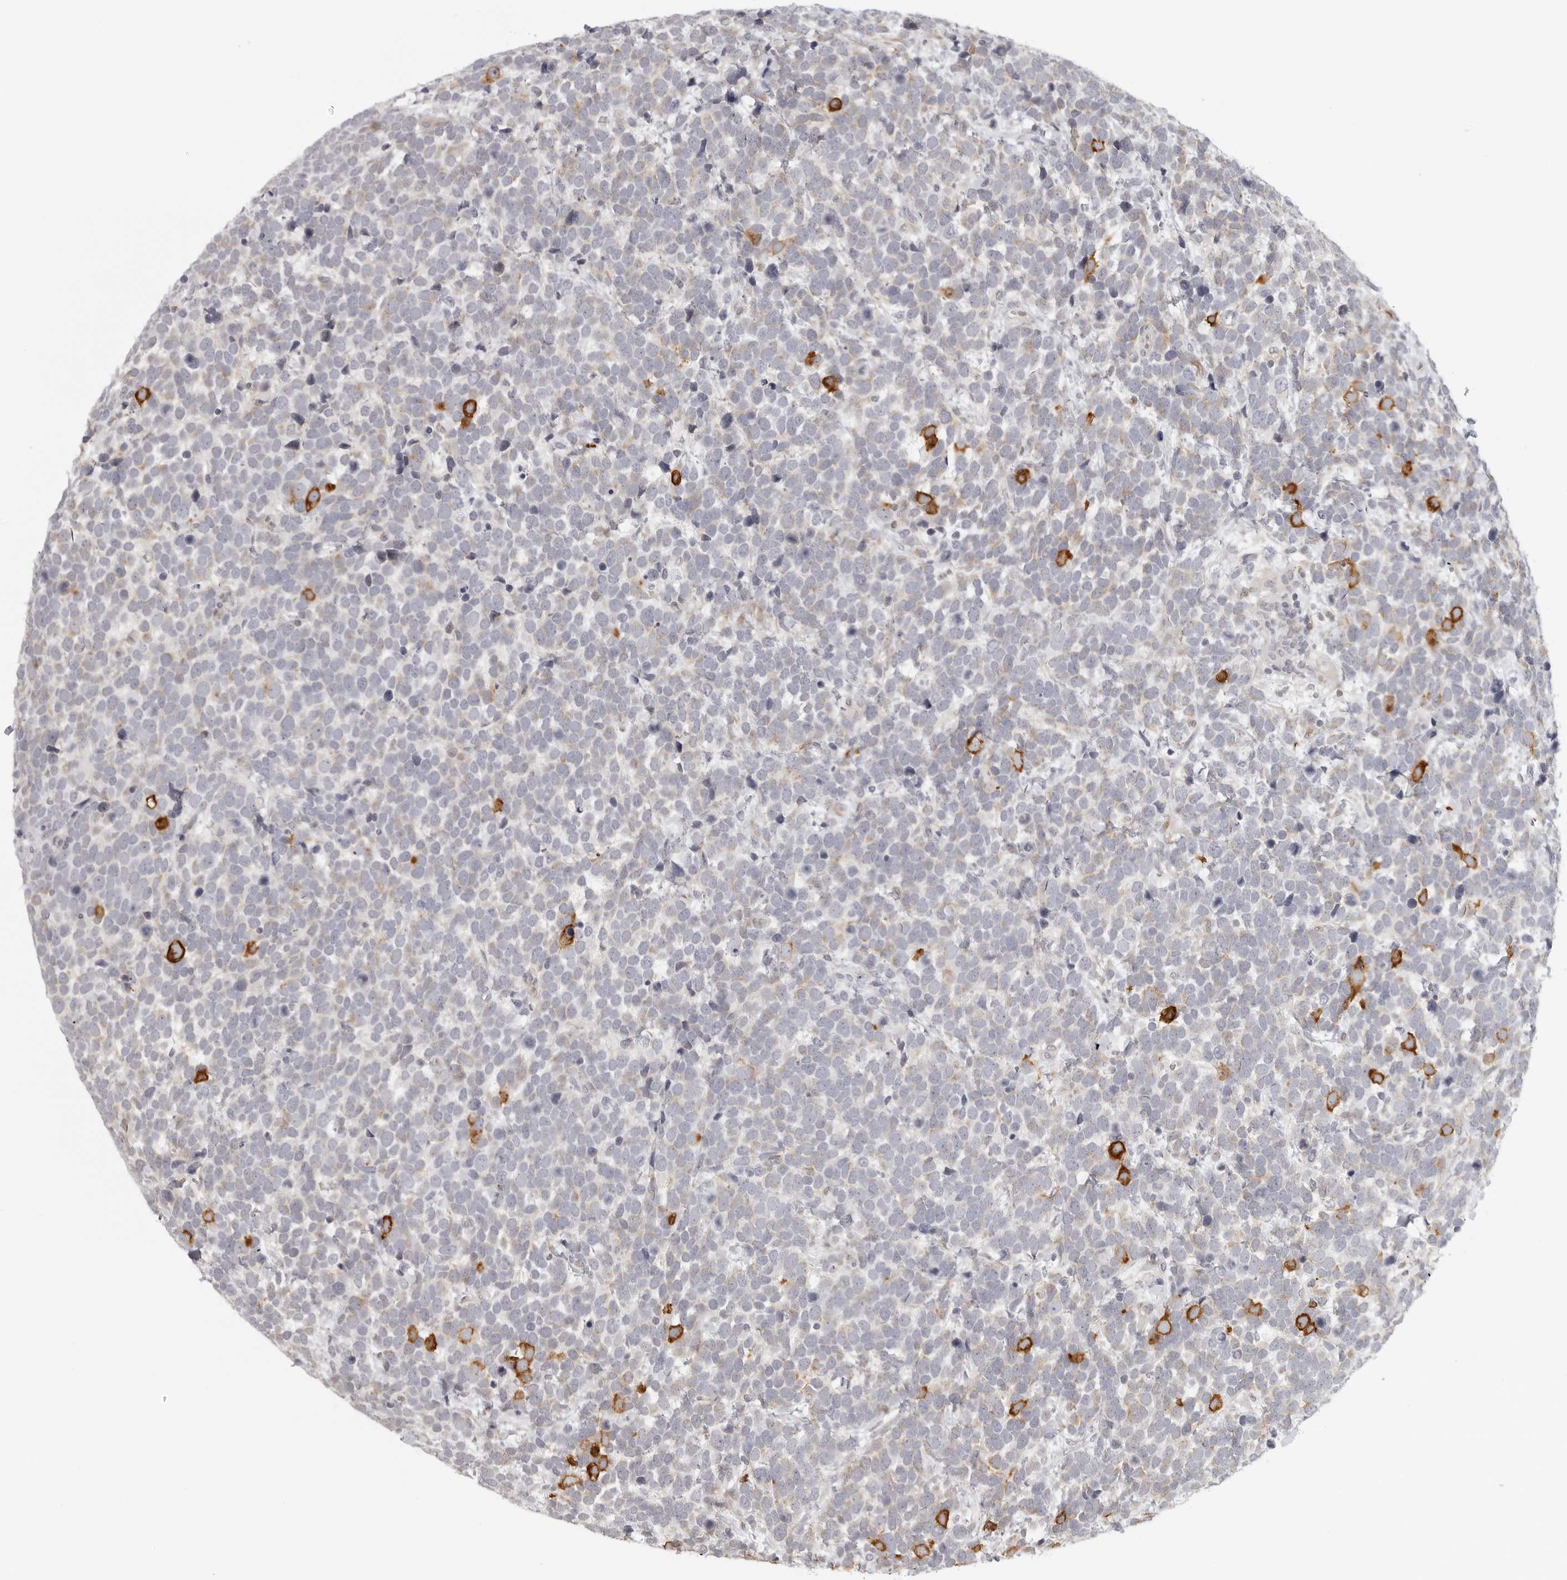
{"staining": {"intensity": "strong", "quantity": "<25%", "location": "cytoplasmic/membranous"}, "tissue": "urothelial cancer", "cell_type": "Tumor cells", "image_type": "cancer", "snomed": [{"axis": "morphology", "description": "Urothelial carcinoma, High grade"}, {"axis": "topography", "description": "Urinary bladder"}], "caption": "A brown stain shows strong cytoplasmic/membranous positivity of a protein in urothelial cancer tumor cells.", "gene": "MAP7D1", "patient": {"sex": "female", "age": 82}}